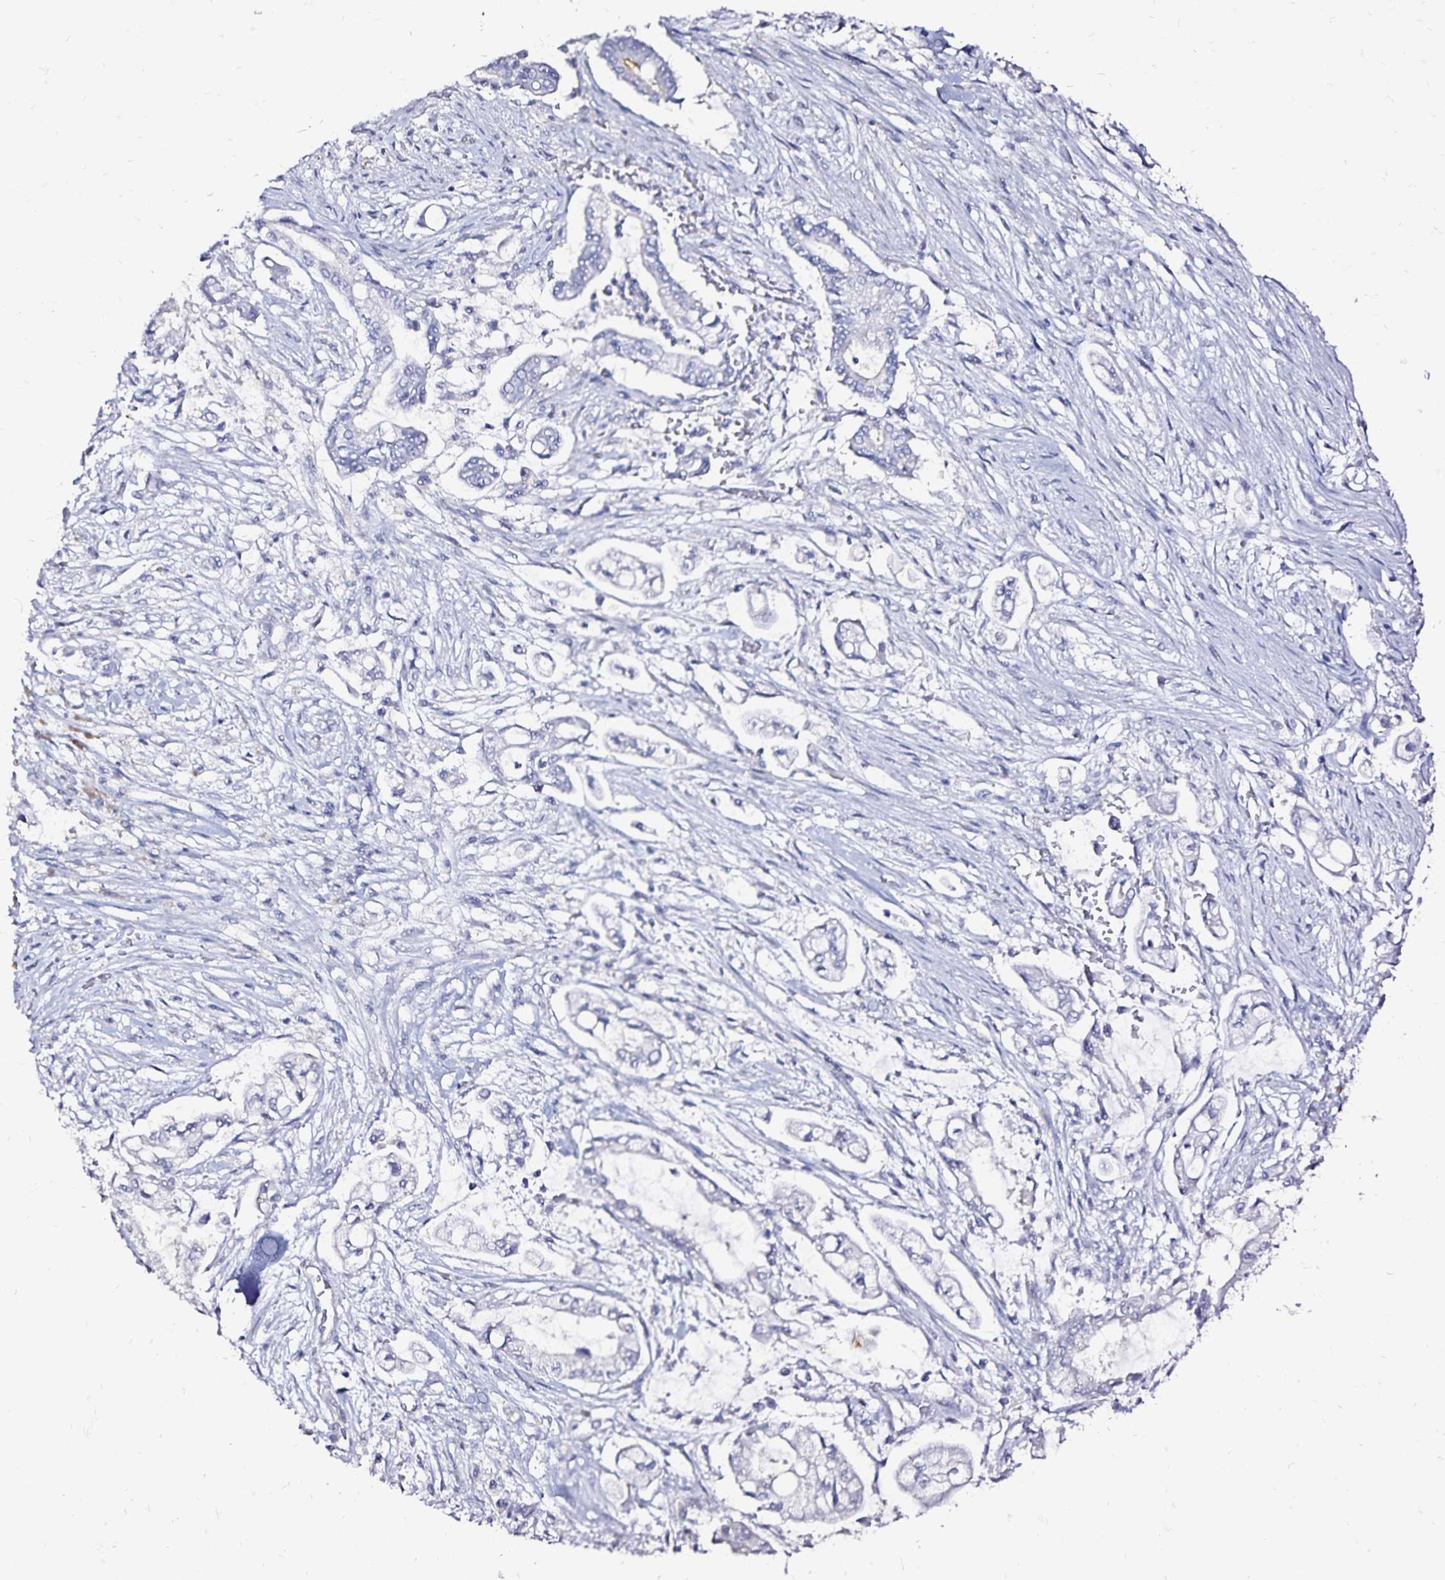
{"staining": {"intensity": "negative", "quantity": "none", "location": "none"}, "tissue": "pancreatic cancer", "cell_type": "Tumor cells", "image_type": "cancer", "snomed": [{"axis": "morphology", "description": "Adenocarcinoma, NOS"}, {"axis": "topography", "description": "Pancreas"}], "caption": "This is a histopathology image of immunohistochemistry (IHC) staining of pancreatic cancer, which shows no staining in tumor cells.", "gene": "SLC5A1", "patient": {"sex": "female", "age": 69}}